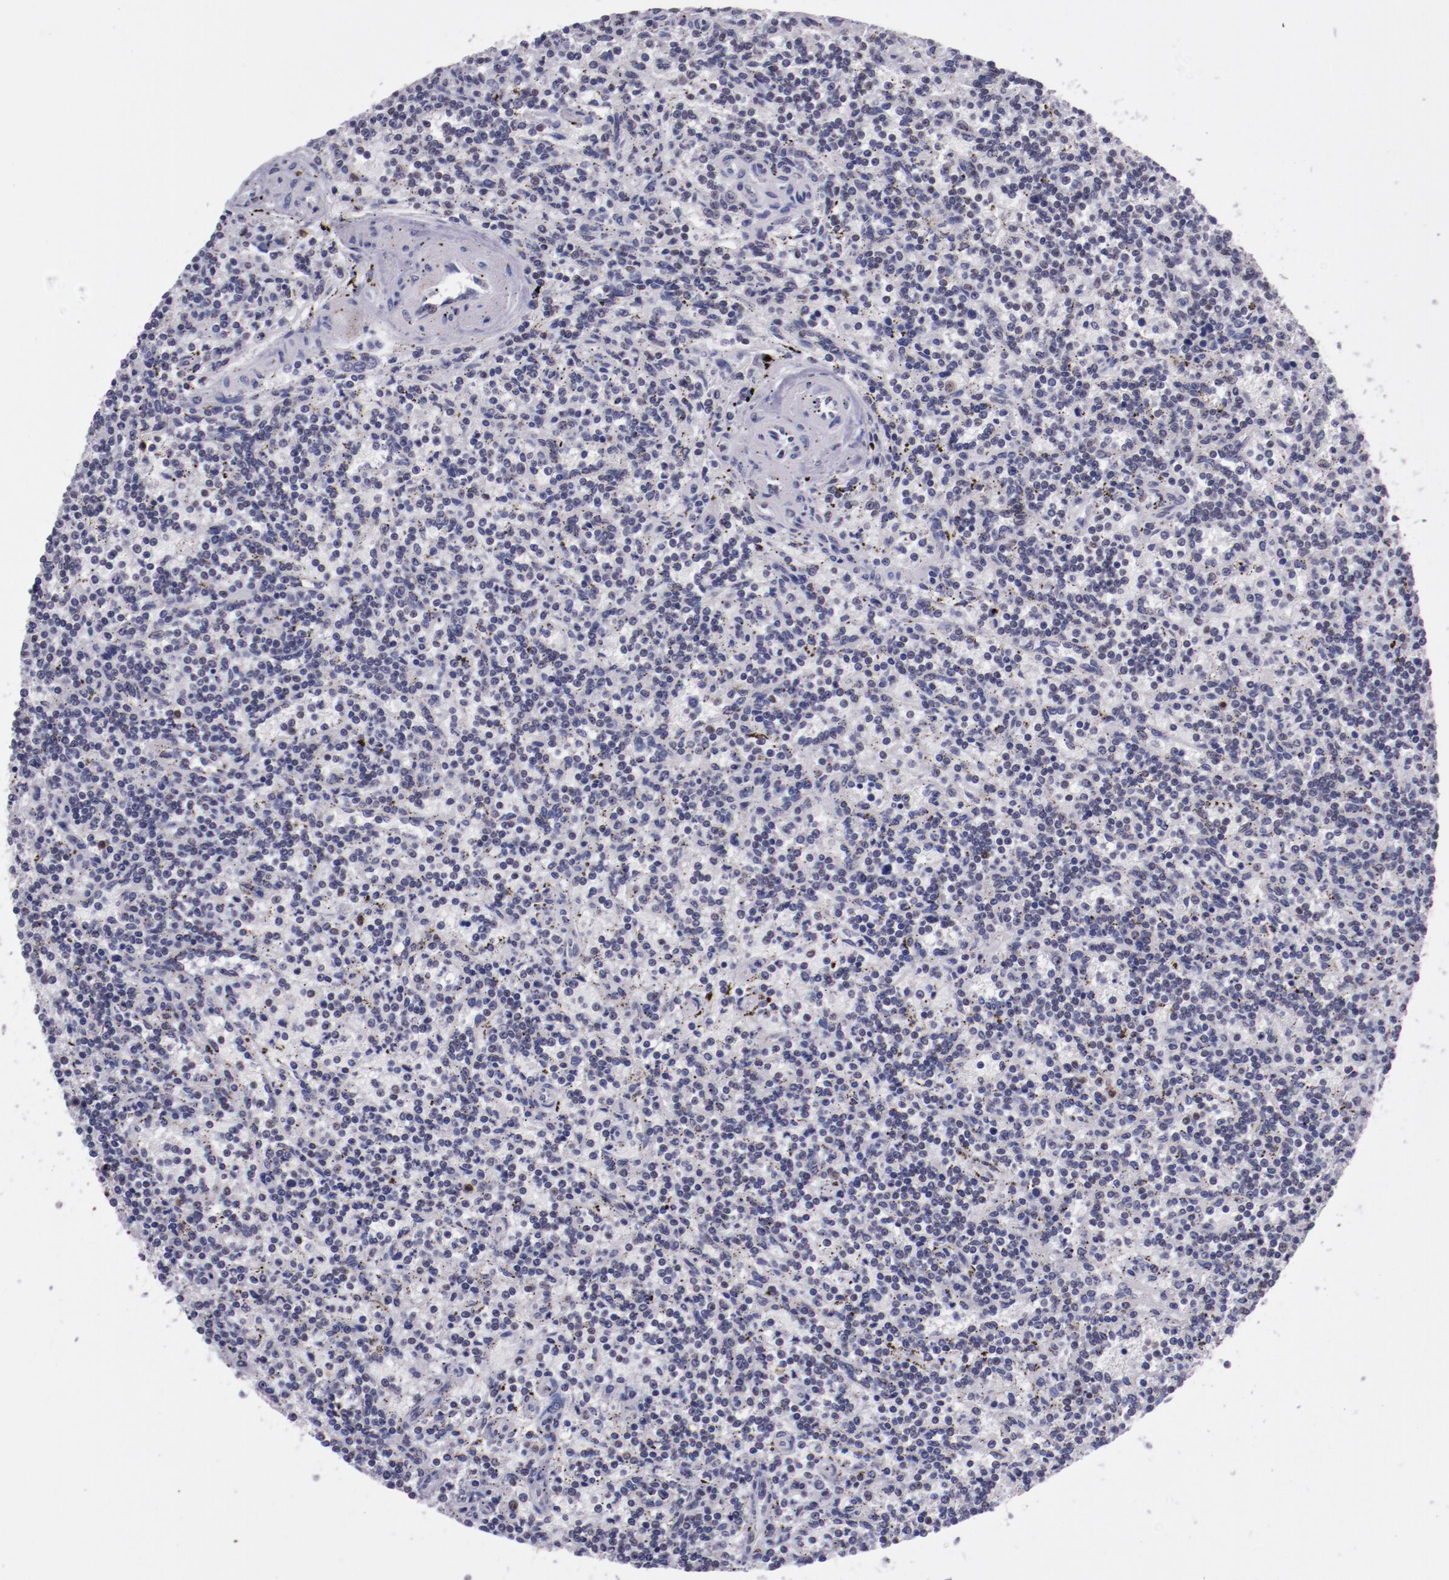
{"staining": {"intensity": "negative", "quantity": "none", "location": "none"}, "tissue": "lymphoma", "cell_type": "Tumor cells", "image_type": "cancer", "snomed": [{"axis": "morphology", "description": "Malignant lymphoma, non-Hodgkin's type, Low grade"}, {"axis": "topography", "description": "Spleen"}], "caption": "DAB (3,3'-diaminobenzidine) immunohistochemical staining of malignant lymphoma, non-Hodgkin's type (low-grade) reveals no significant staining in tumor cells. (Brightfield microscopy of DAB (3,3'-diaminobenzidine) immunohistochemistry at high magnification).", "gene": "ELF1", "patient": {"sex": "male", "age": 73}}